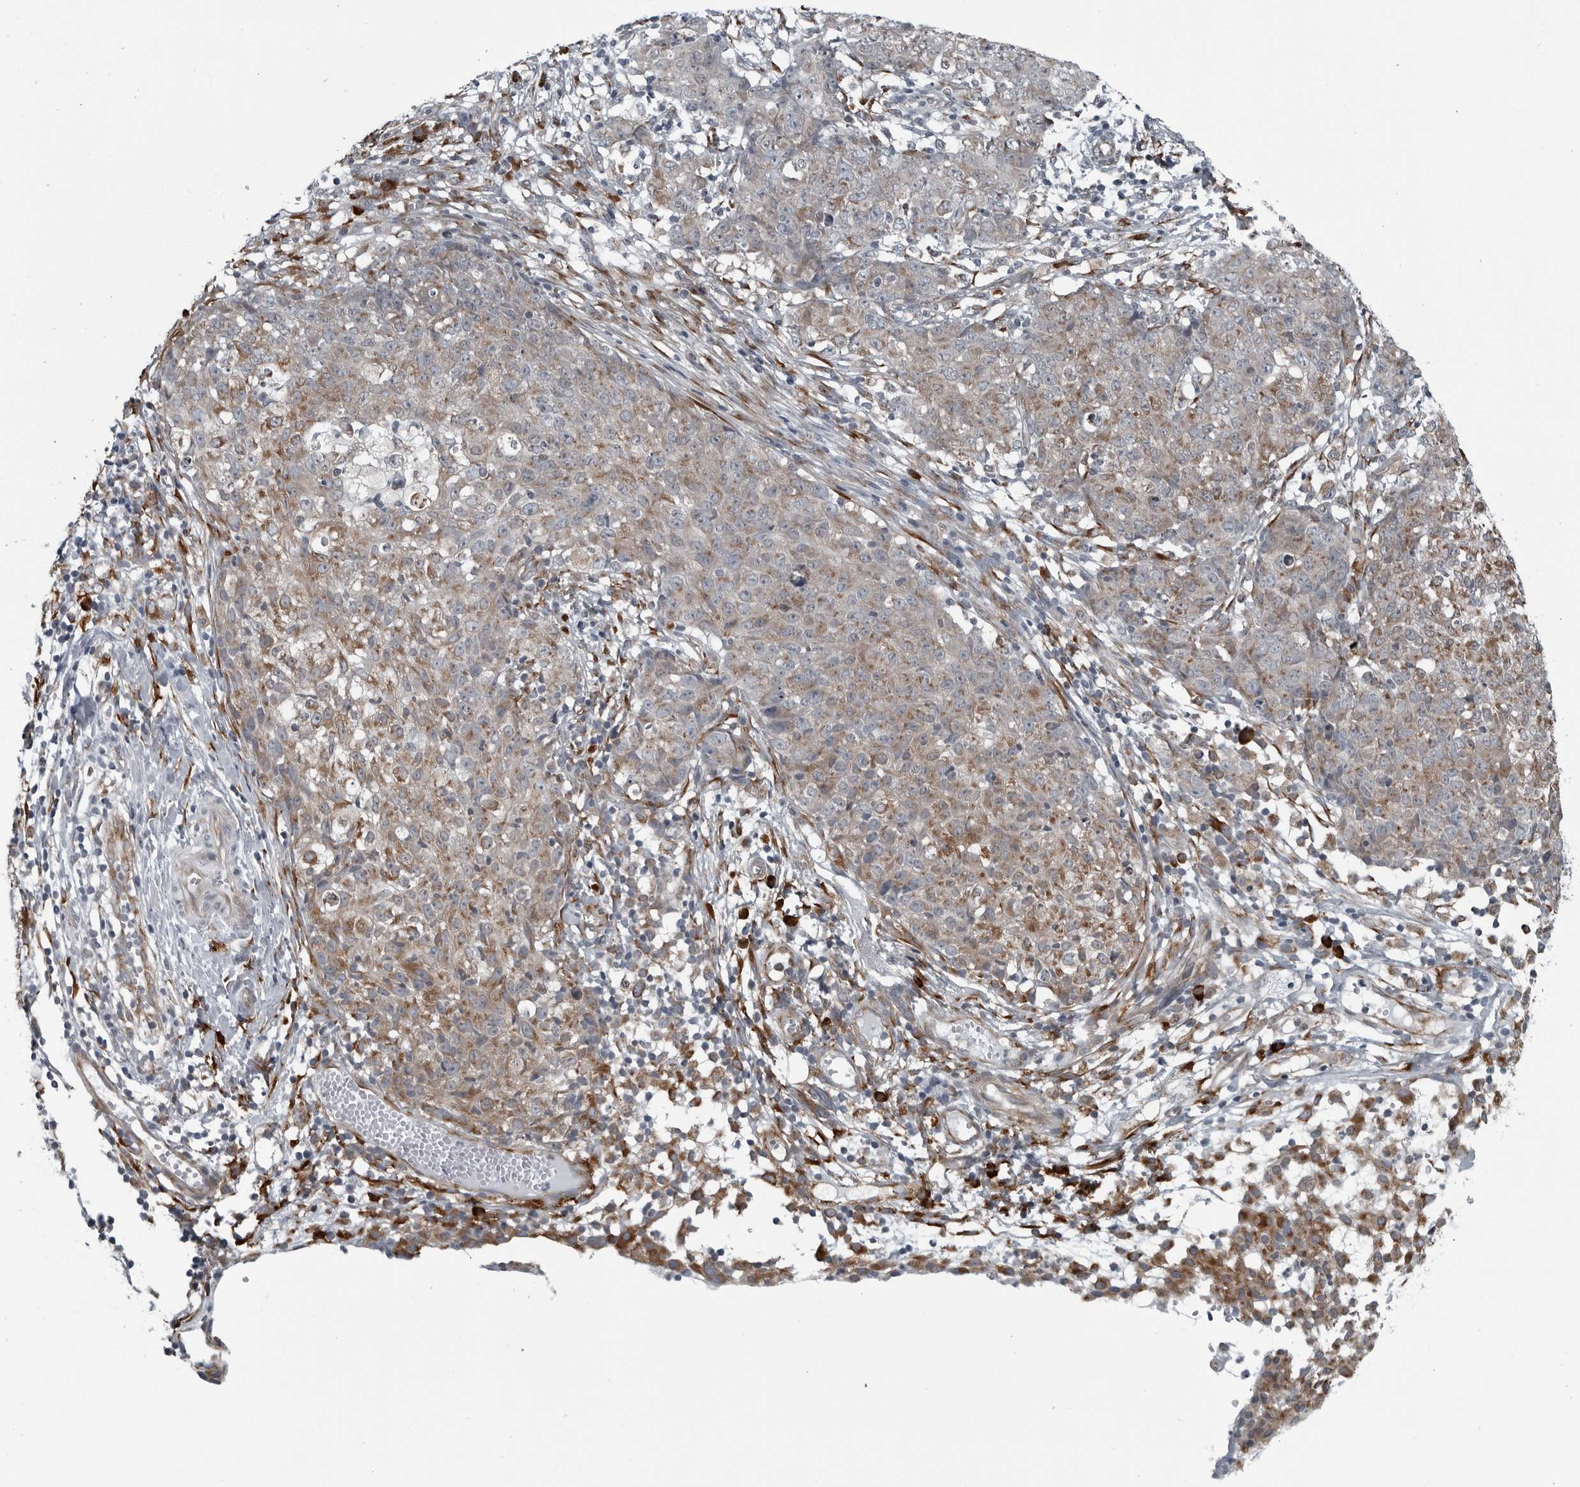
{"staining": {"intensity": "weak", "quantity": "25%-75%", "location": "cytoplasmic/membranous"}, "tissue": "ovarian cancer", "cell_type": "Tumor cells", "image_type": "cancer", "snomed": [{"axis": "morphology", "description": "Carcinoma, endometroid"}, {"axis": "topography", "description": "Ovary"}], "caption": "A brown stain labels weak cytoplasmic/membranous expression of a protein in endometroid carcinoma (ovarian) tumor cells. (Stains: DAB (3,3'-diaminobenzidine) in brown, nuclei in blue, Microscopy: brightfield microscopy at high magnification).", "gene": "CEP85", "patient": {"sex": "female", "age": 42}}